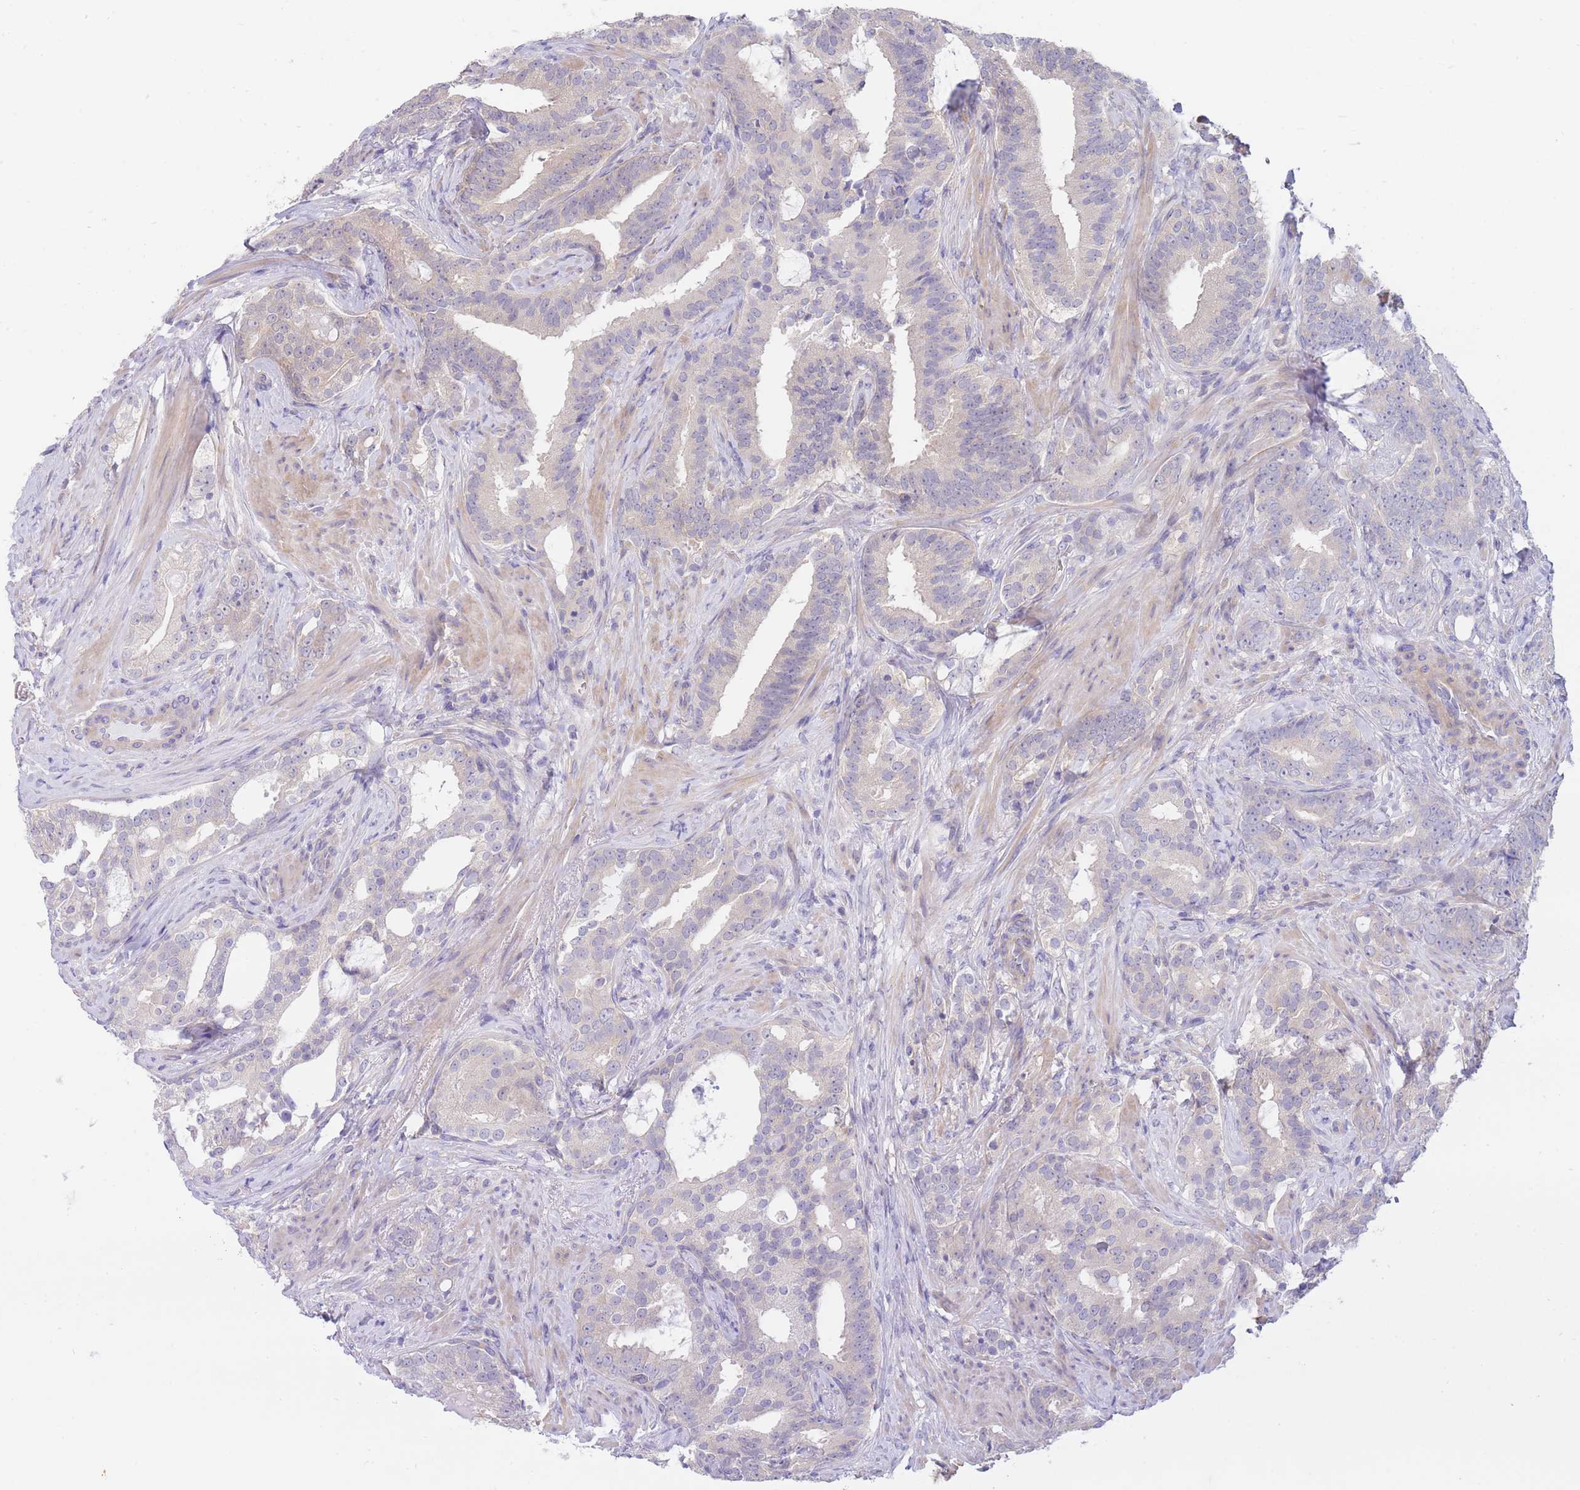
{"staining": {"intensity": "negative", "quantity": "none", "location": "none"}, "tissue": "prostate cancer", "cell_type": "Tumor cells", "image_type": "cancer", "snomed": [{"axis": "morphology", "description": "Adenocarcinoma, High grade"}, {"axis": "topography", "description": "Prostate"}], "caption": "Human prostate high-grade adenocarcinoma stained for a protein using IHC demonstrates no expression in tumor cells.", "gene": "SUGT1", "patient": {"sex": "male", "age": 64}}